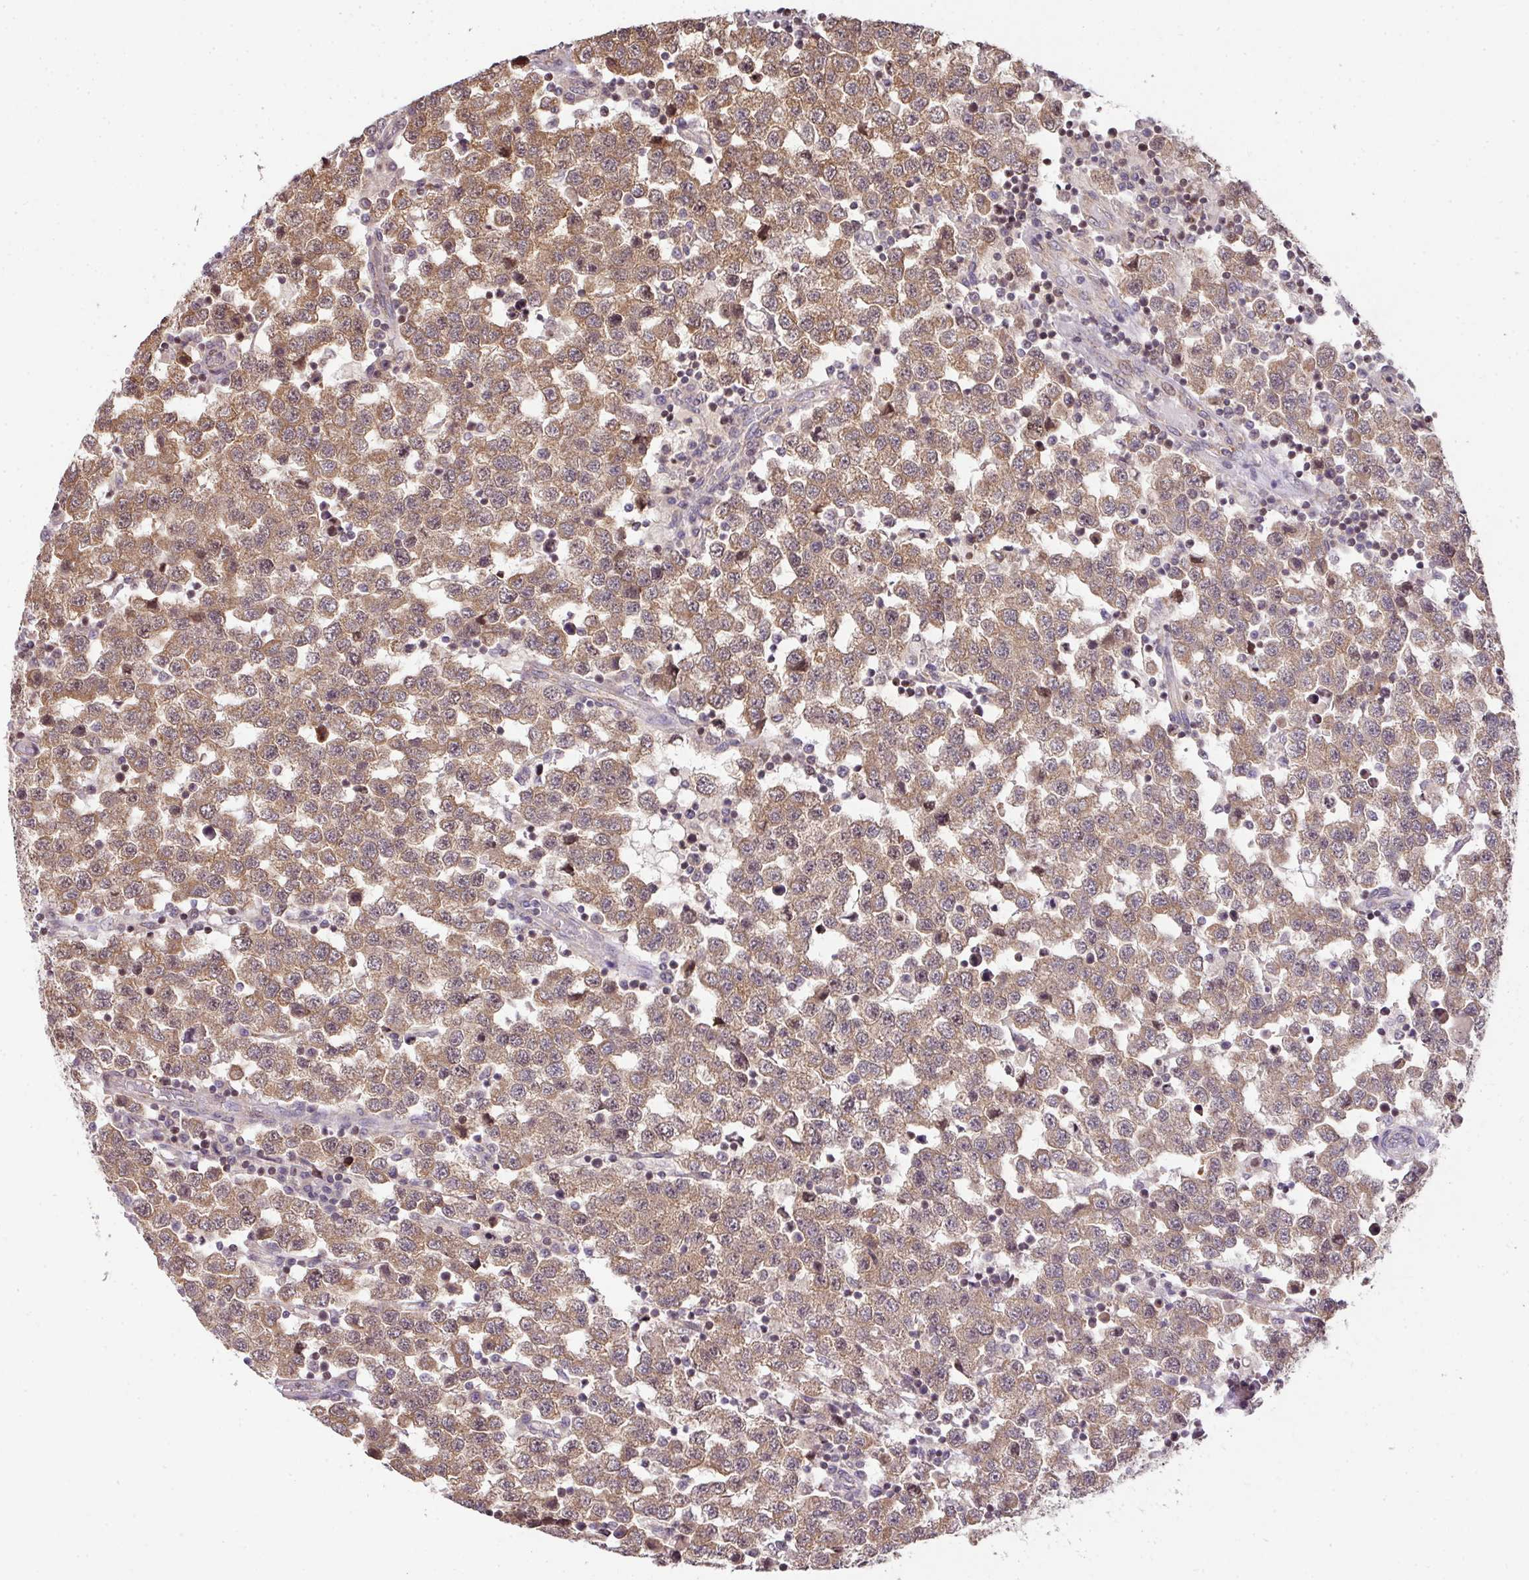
{"staining": {"intensity": "moderate", "quantity": ">75%", "location": "cytoplasmic/membranous"}, "tissue": "testis cancer", "cell_type": "Tumor cells", "image_type": "cancer", "snomed": [{"axis": "morphology", "description": "Seminoma, NOS"}, {"axis": "topography", "description": "Testis"}], "caption": "Testis cancer was stained to show a protein in brown. There is medium levels of moderate cytoplasmic/membranous staining in approximately >75% of tumor cells.", "gene": "PLK1", "patient": {"sex": "male", "age": 34}}